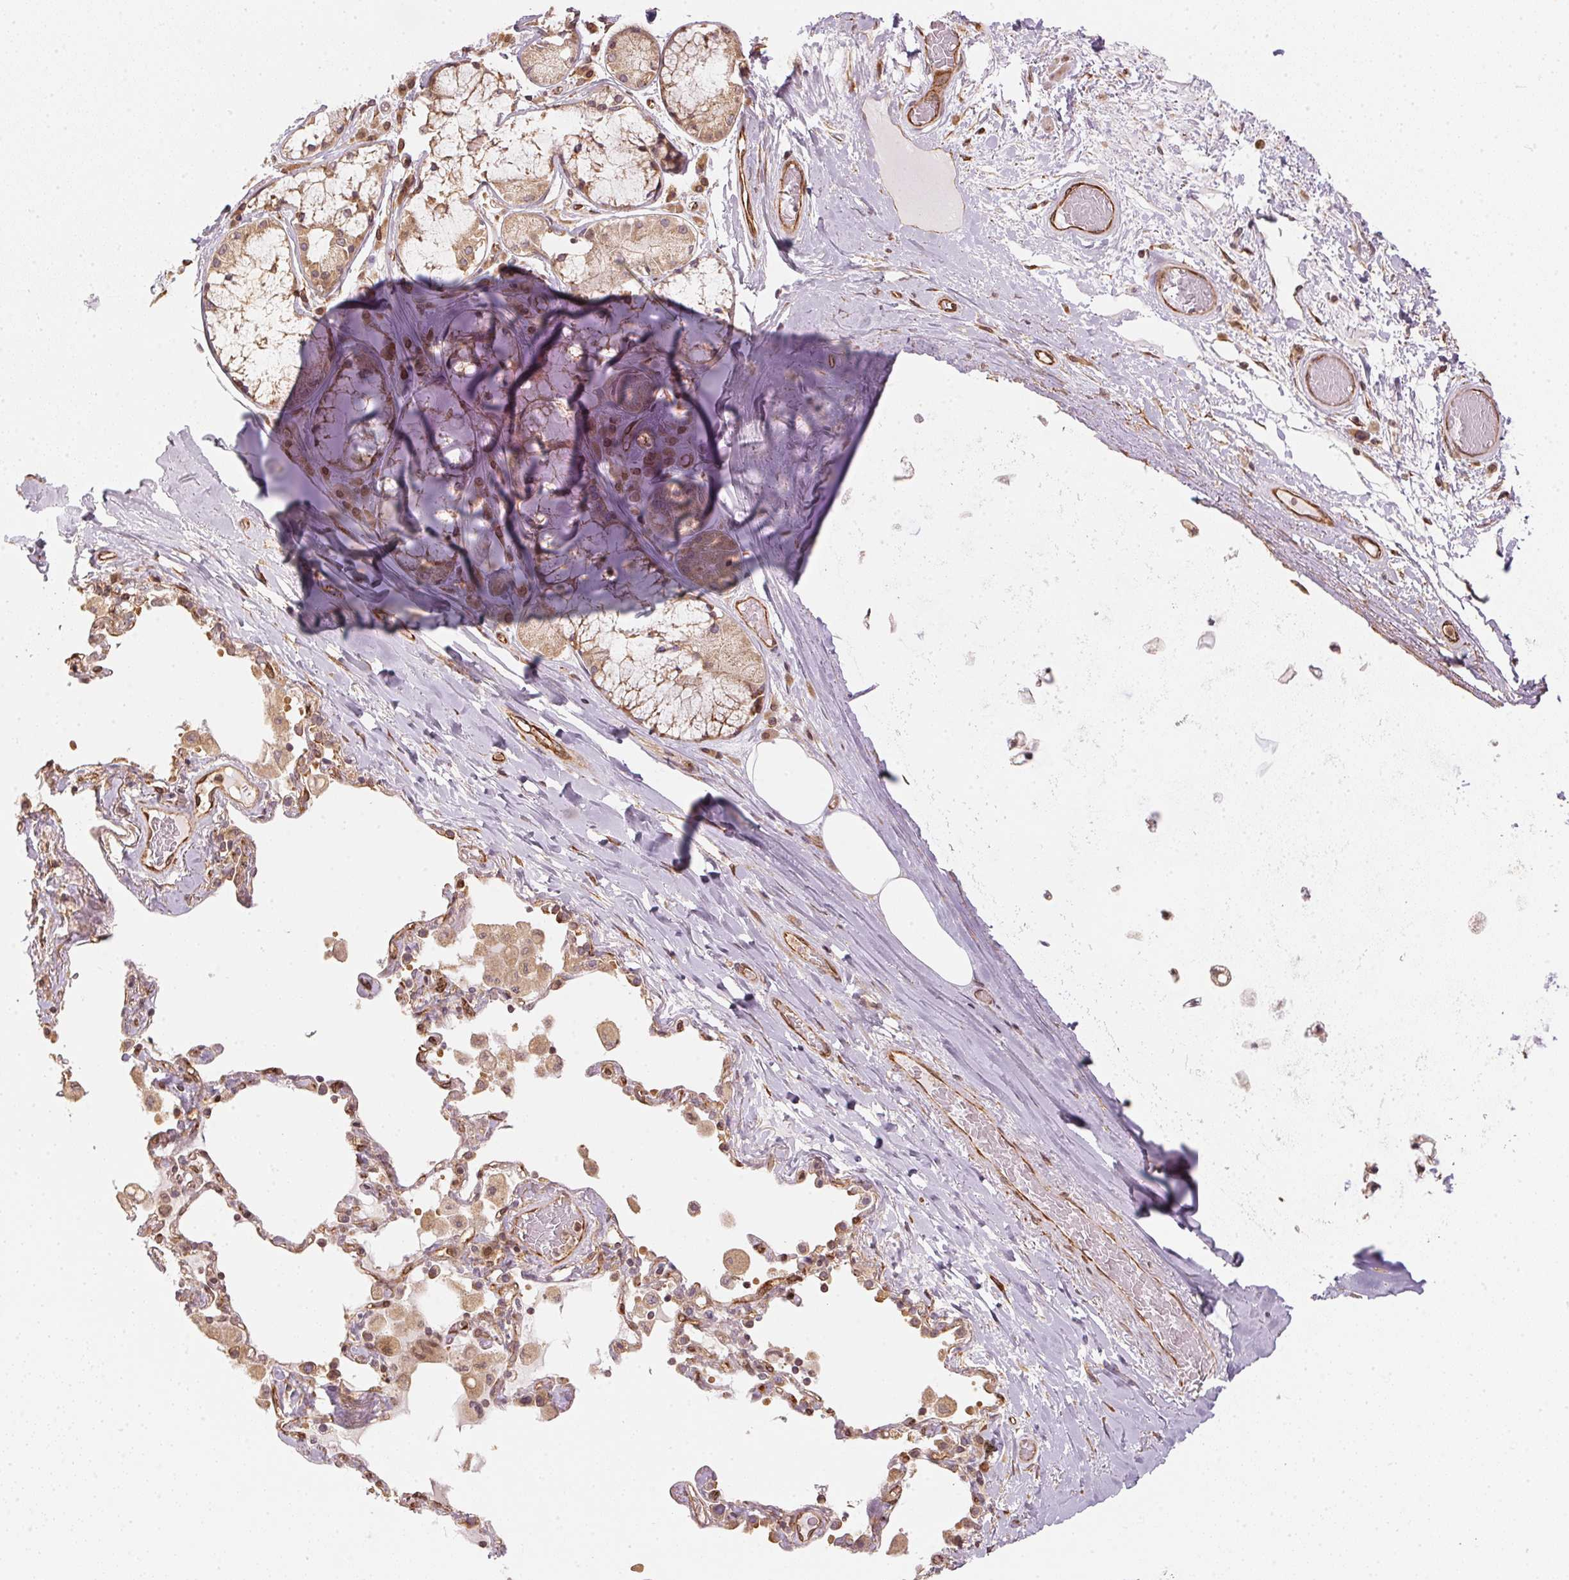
{"staining": {"intensity": "strong", "quantity": "25%-75%", "location": "cytoplasmic/membranous"}, "tissue": "adipose tissue", "cell_type": "Adipocytes", "image_type": "normal", "snomed": [{"axis": "morphology", "description": "Normal tissue, NOS"}, {"axis": "topography", "description": "Cartilage tissue"}, {"axis": "topography", "description": "Bronchus"}], "caption": "The photomicrograph reveals immunohistochemical staining of unremarkable adipose tissue. There is strong cytoplasmic/membranous positivity is appreciated in about 25%-75% of adipocytes.", "gene": "STRN4", "patient": {"sex": "male", "age": 64}}